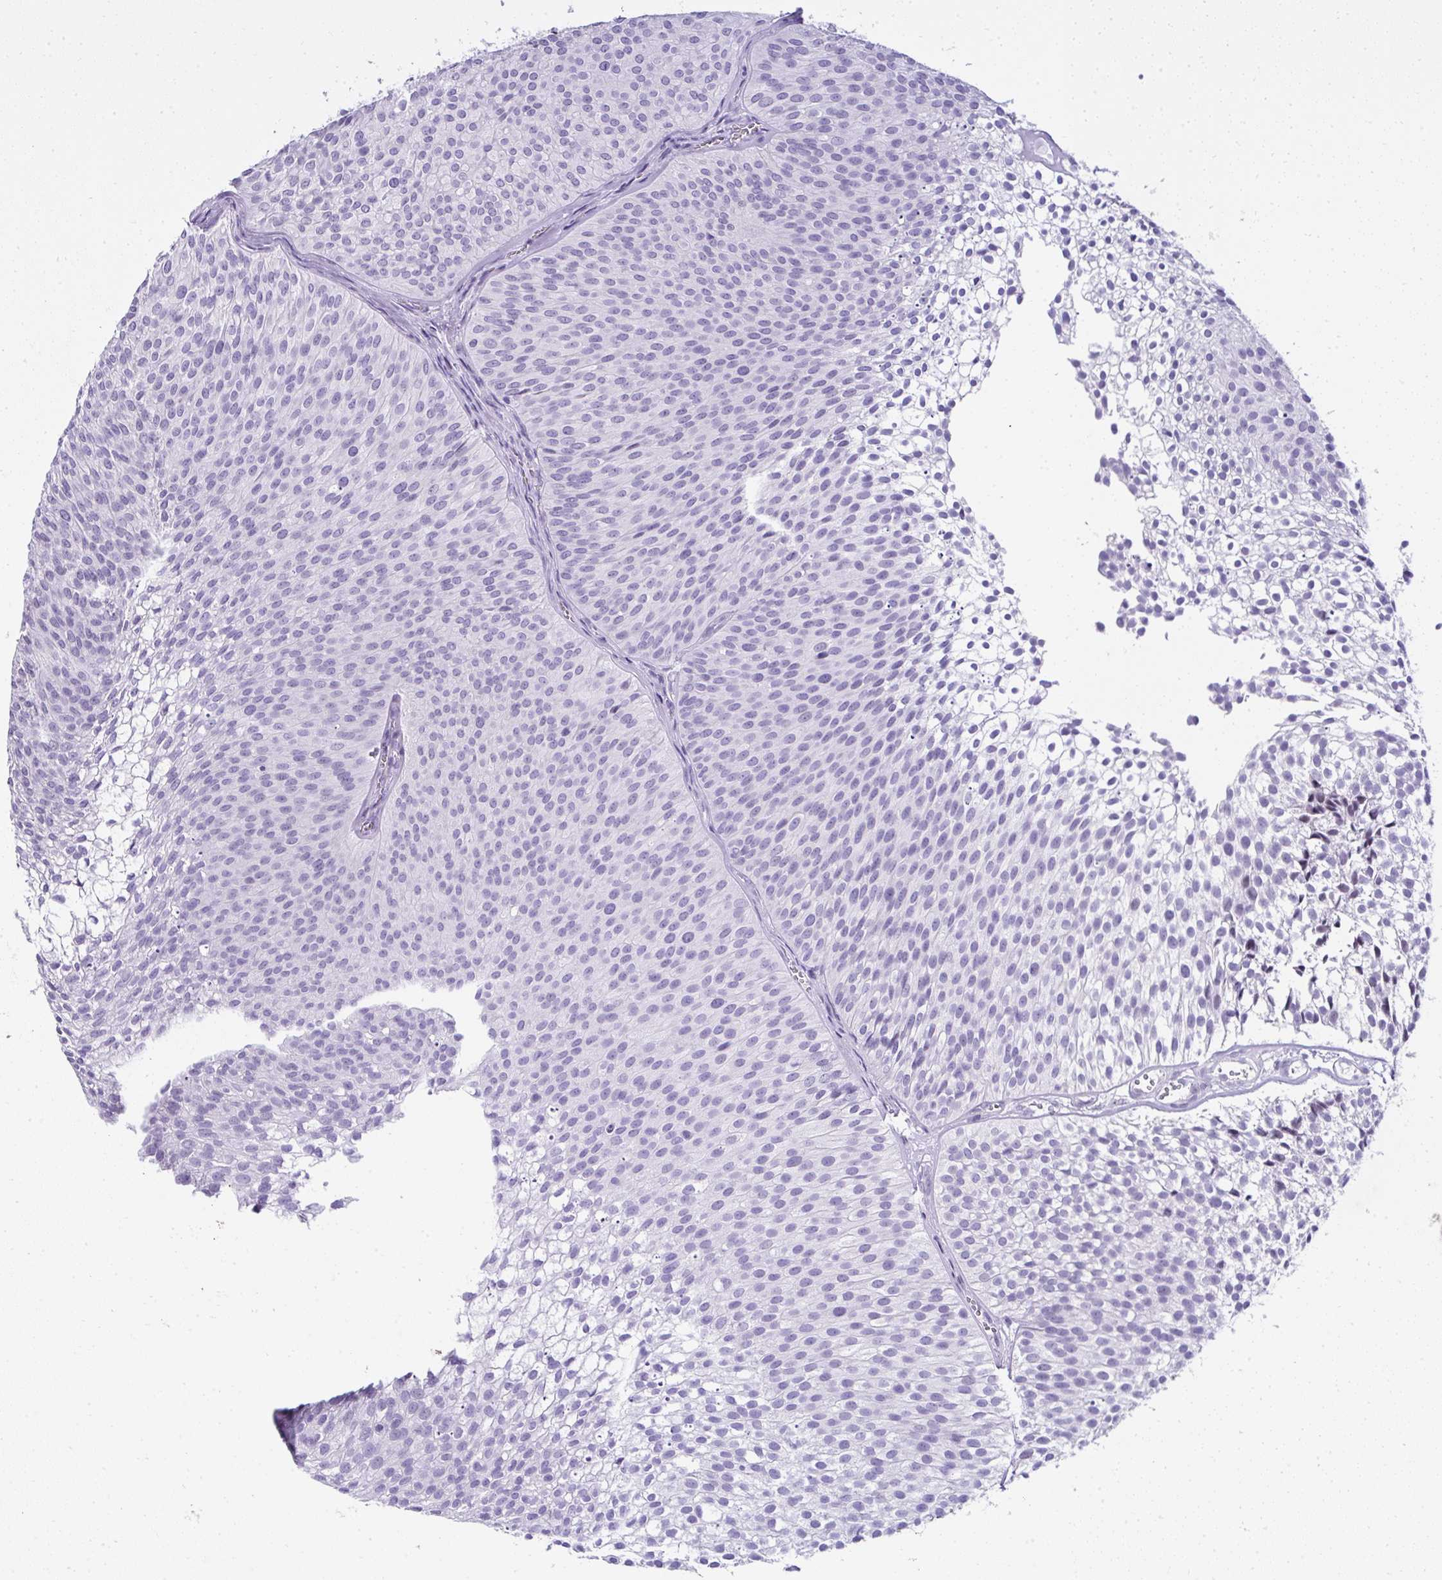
{"staining": {"intensity": "negative", "quantity": "none", "location": "none"}, "tissue": "urothelial cancer", "cell_type": "Tumor cells", "image_type": "cancer", "snomed": [{"axis": "morphology", "description": "Urothelial carcinoma, Low grade"}, {"axis": "topography", "description": "Urinary bladder"}], "caption": "Tumor cells are negative for protein expression in human low-grade urothelial carcinoma.", "gene": "RNF183", "patient": {"sex": "male", "age": 91}}